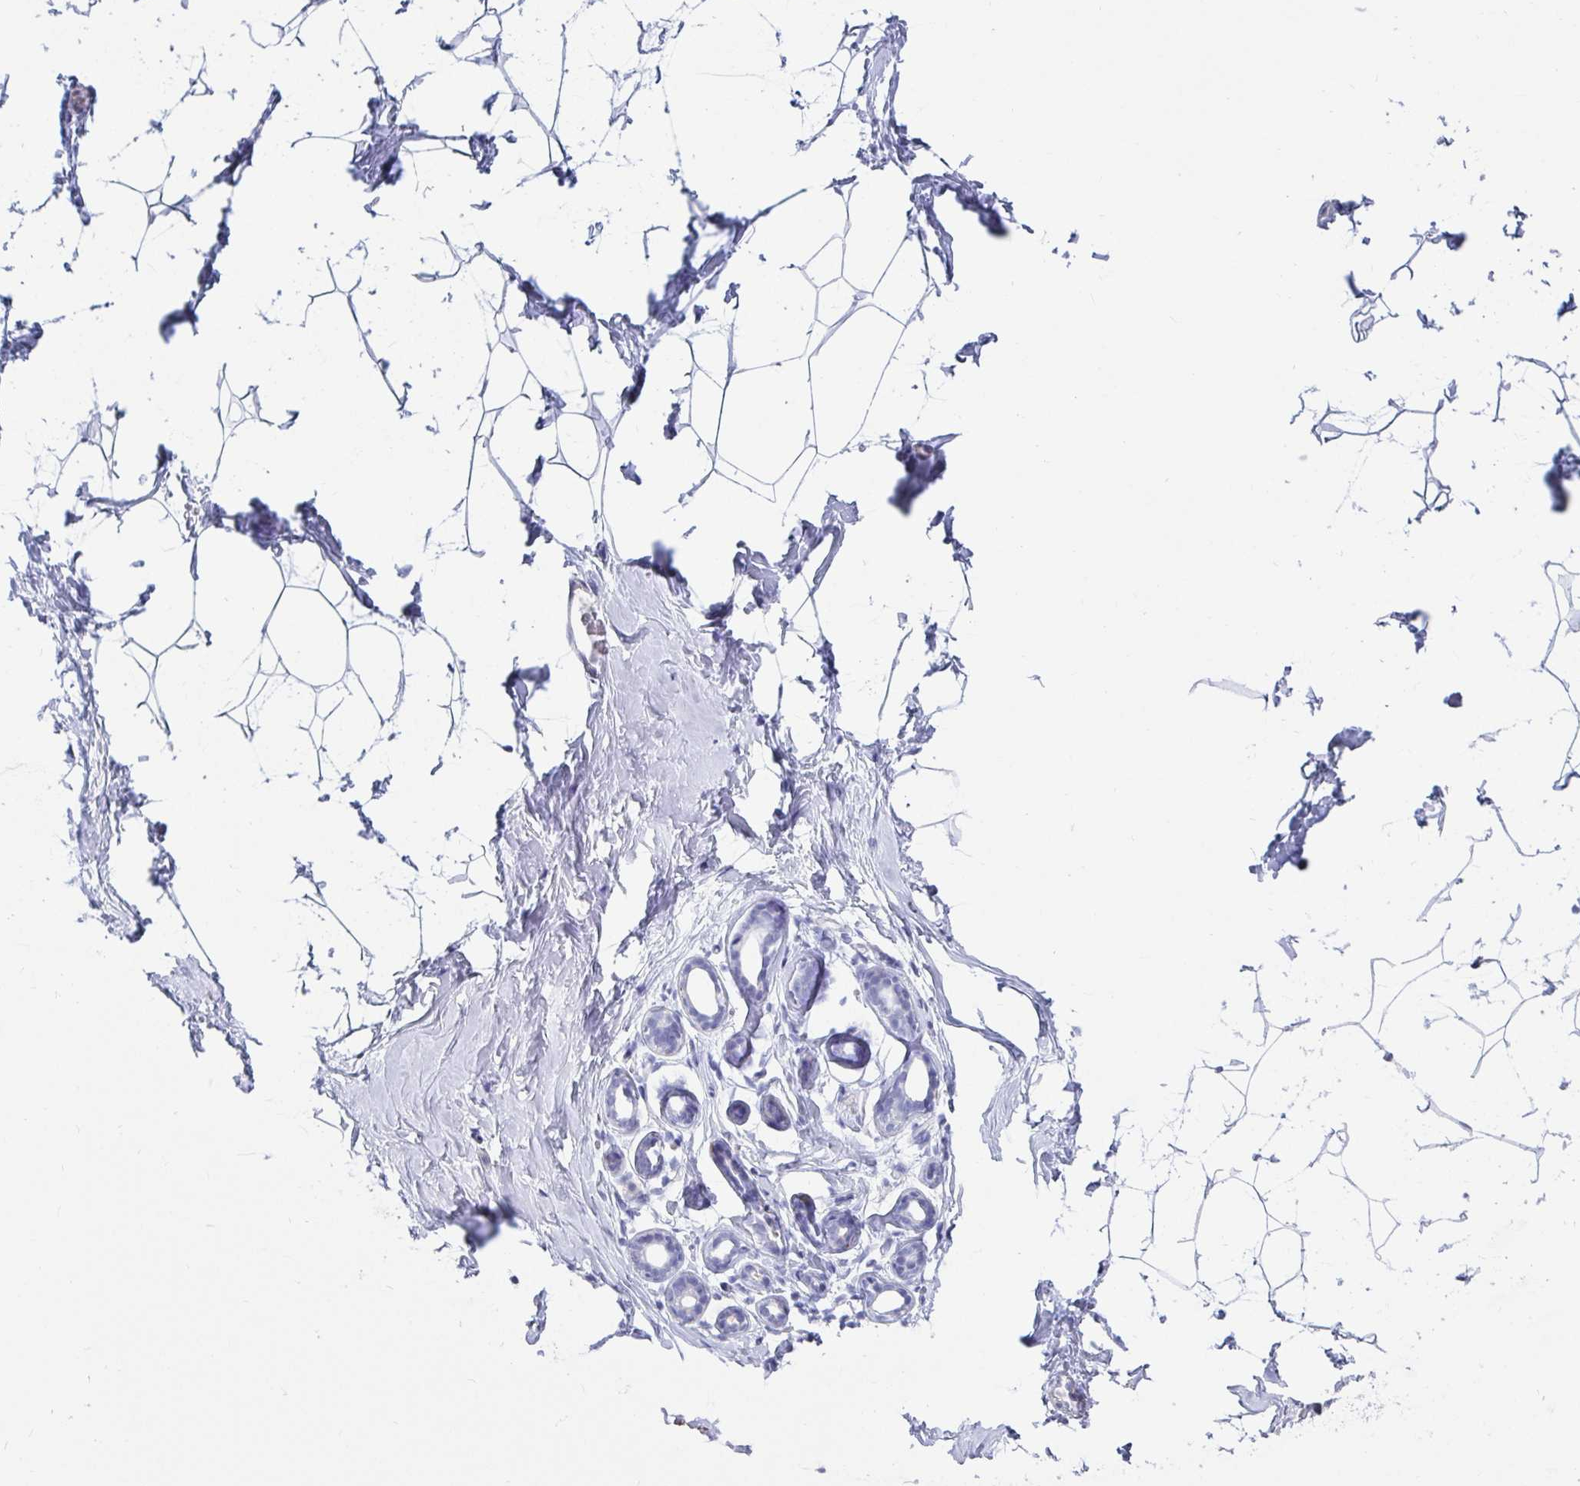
{"staining": {"intensity": "negative", "quantity": "none", "location": "none"}, "tissue": "breast", "cell_type": "Adipocytes", "image_type": "normal", "snomed": [{"axis": "morphology", "description": "Normal tissue, NOS"}, {"axis": "topography", "description": "Breast"}], "caption": "This is an immunohistochemistry image of benign human breast. There is no expression in adipocytes.", "gene": "ZFP82", "patient": {"sex": "female", "age": 32}}